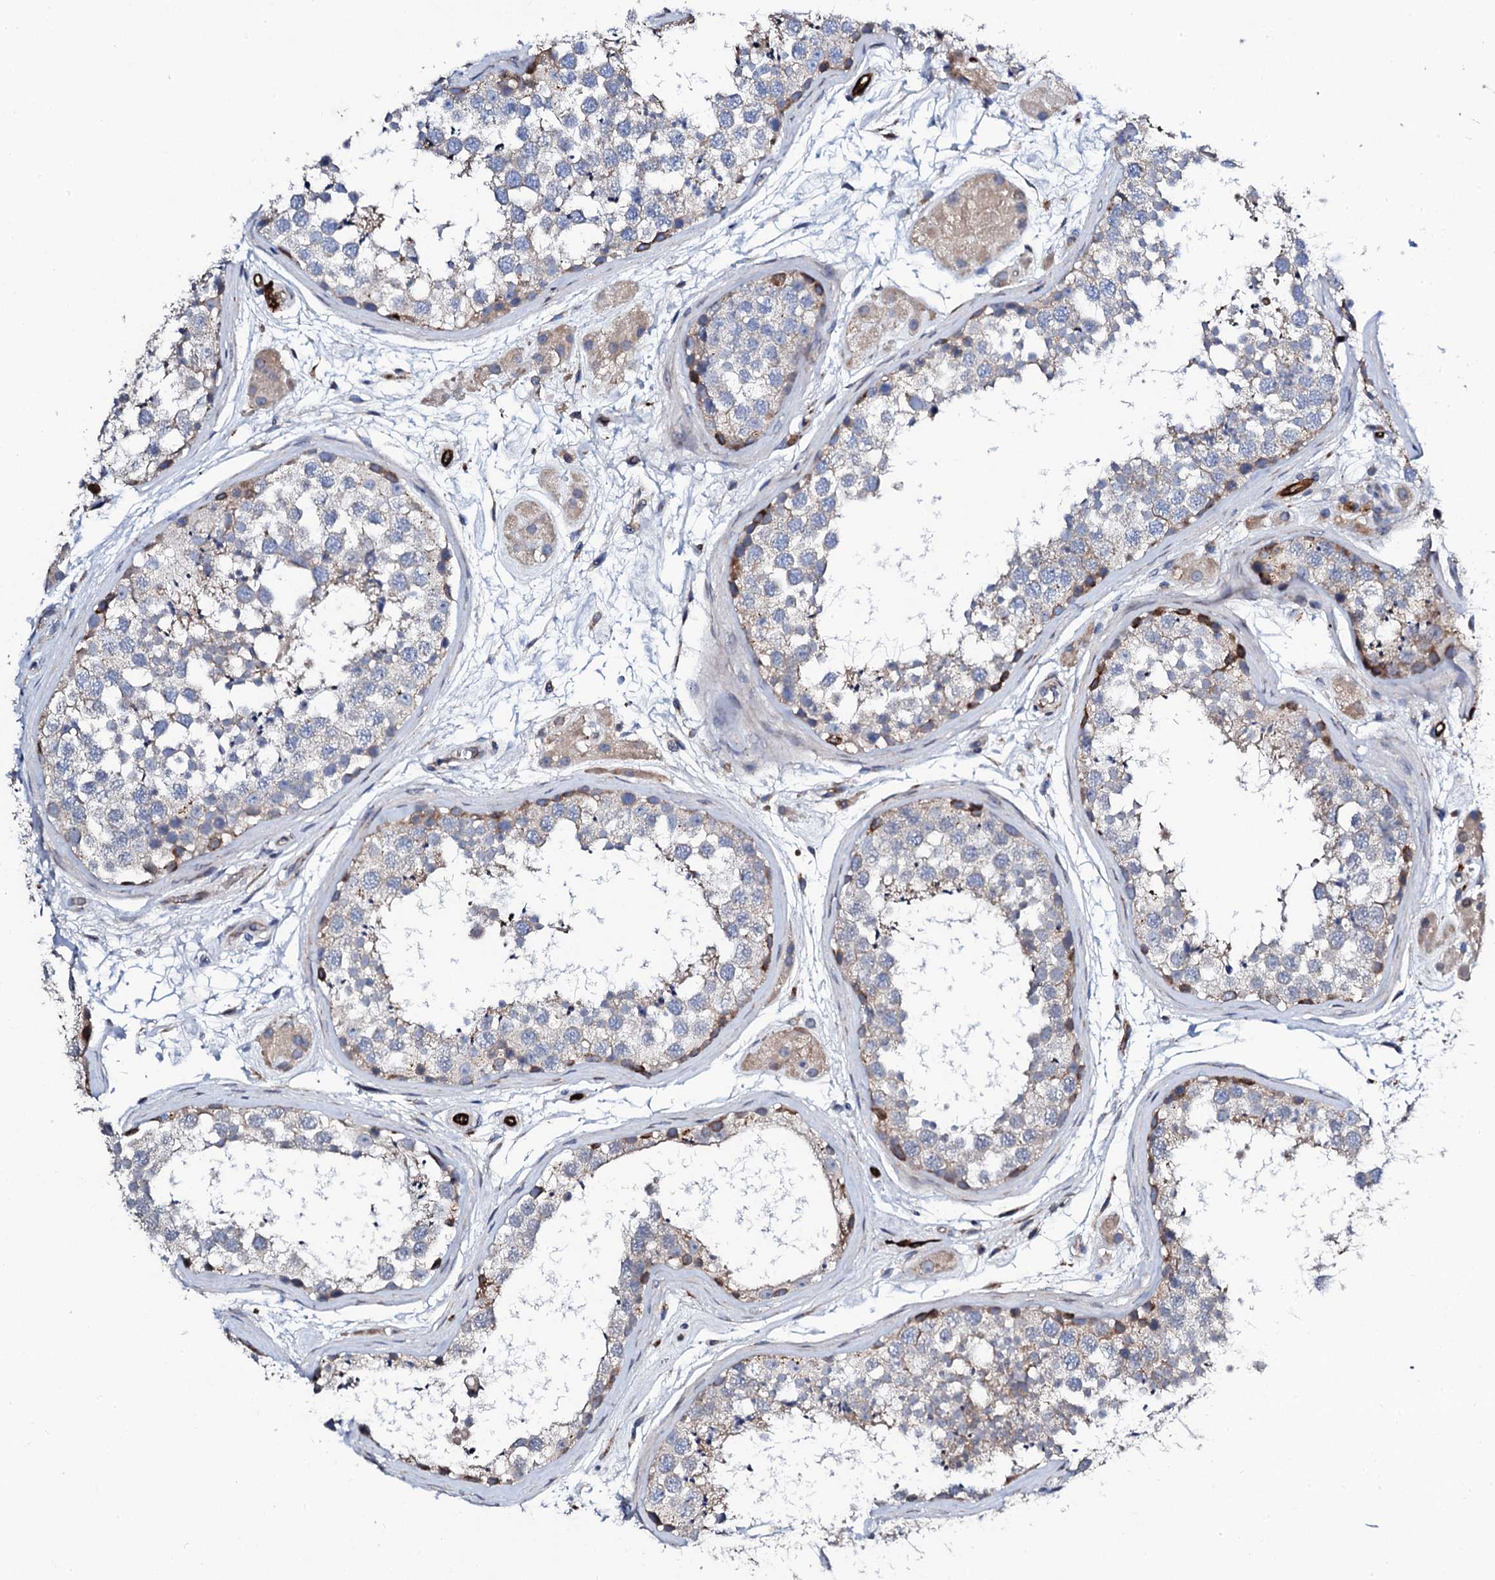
{"staining": {"intensity": "strong", "quantity": "<25%", "location": "cytoplasmic/membranous"}, "tissue": "testis", "cell_type": "Cells in seminiferous ducts", "image_type": "normal", "snomed": [{"axis": "morphology", "description": "Normal tissue, NOS"}, {"axis": "topography", "description": "Testis"}], "caption": "This is an image of IHC staining of benign testis, which shows strong expression in the cytoplasmic/membranous of cells in seminiferous ducts.", "gene": "DBX1", "patient": {"sex": "male", "age": 56}}